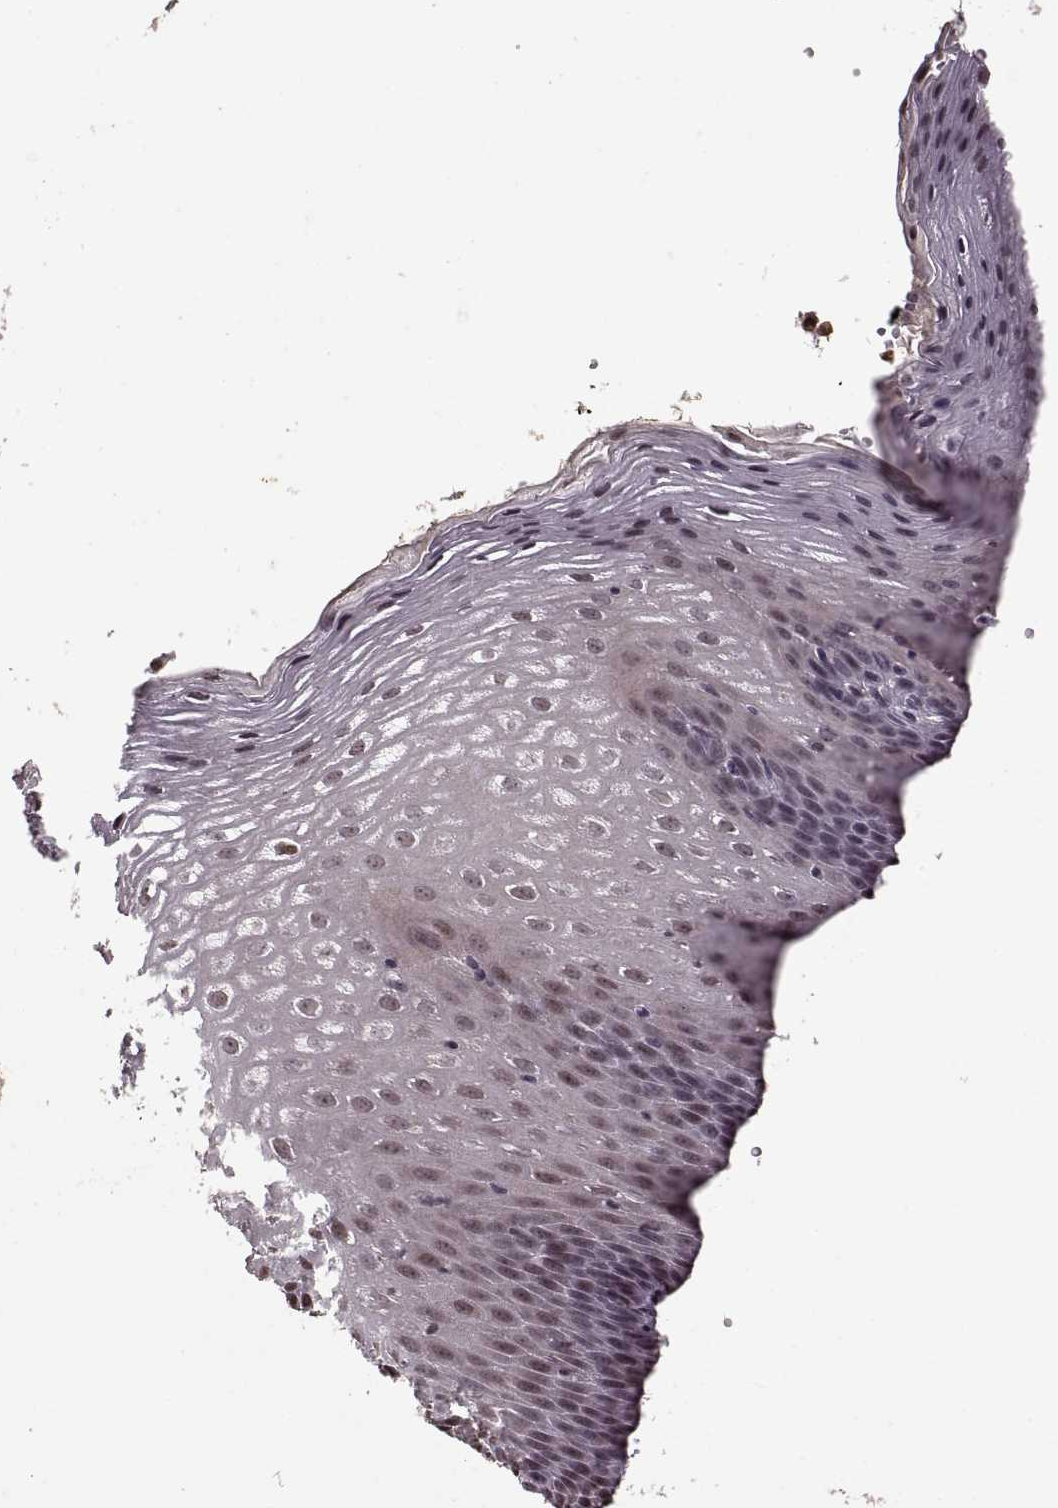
{"staining": {"intensity": "negative", "quantity": "none", "location": "none"}, "tissue": "esophagus", "cell_type": "Squamous epithelial cells", "image_type": "normal", "snomed": [{"axis": "morphology", "description": "Normal tissue, NOS"}, {"axis": "topography", "description": "Esophagus"}], "caption": "Squamous epithelial cells show no significant staining in benign esophagus.", "gene": "PALS1", "patient": {"sex": "male", "age": 72}}